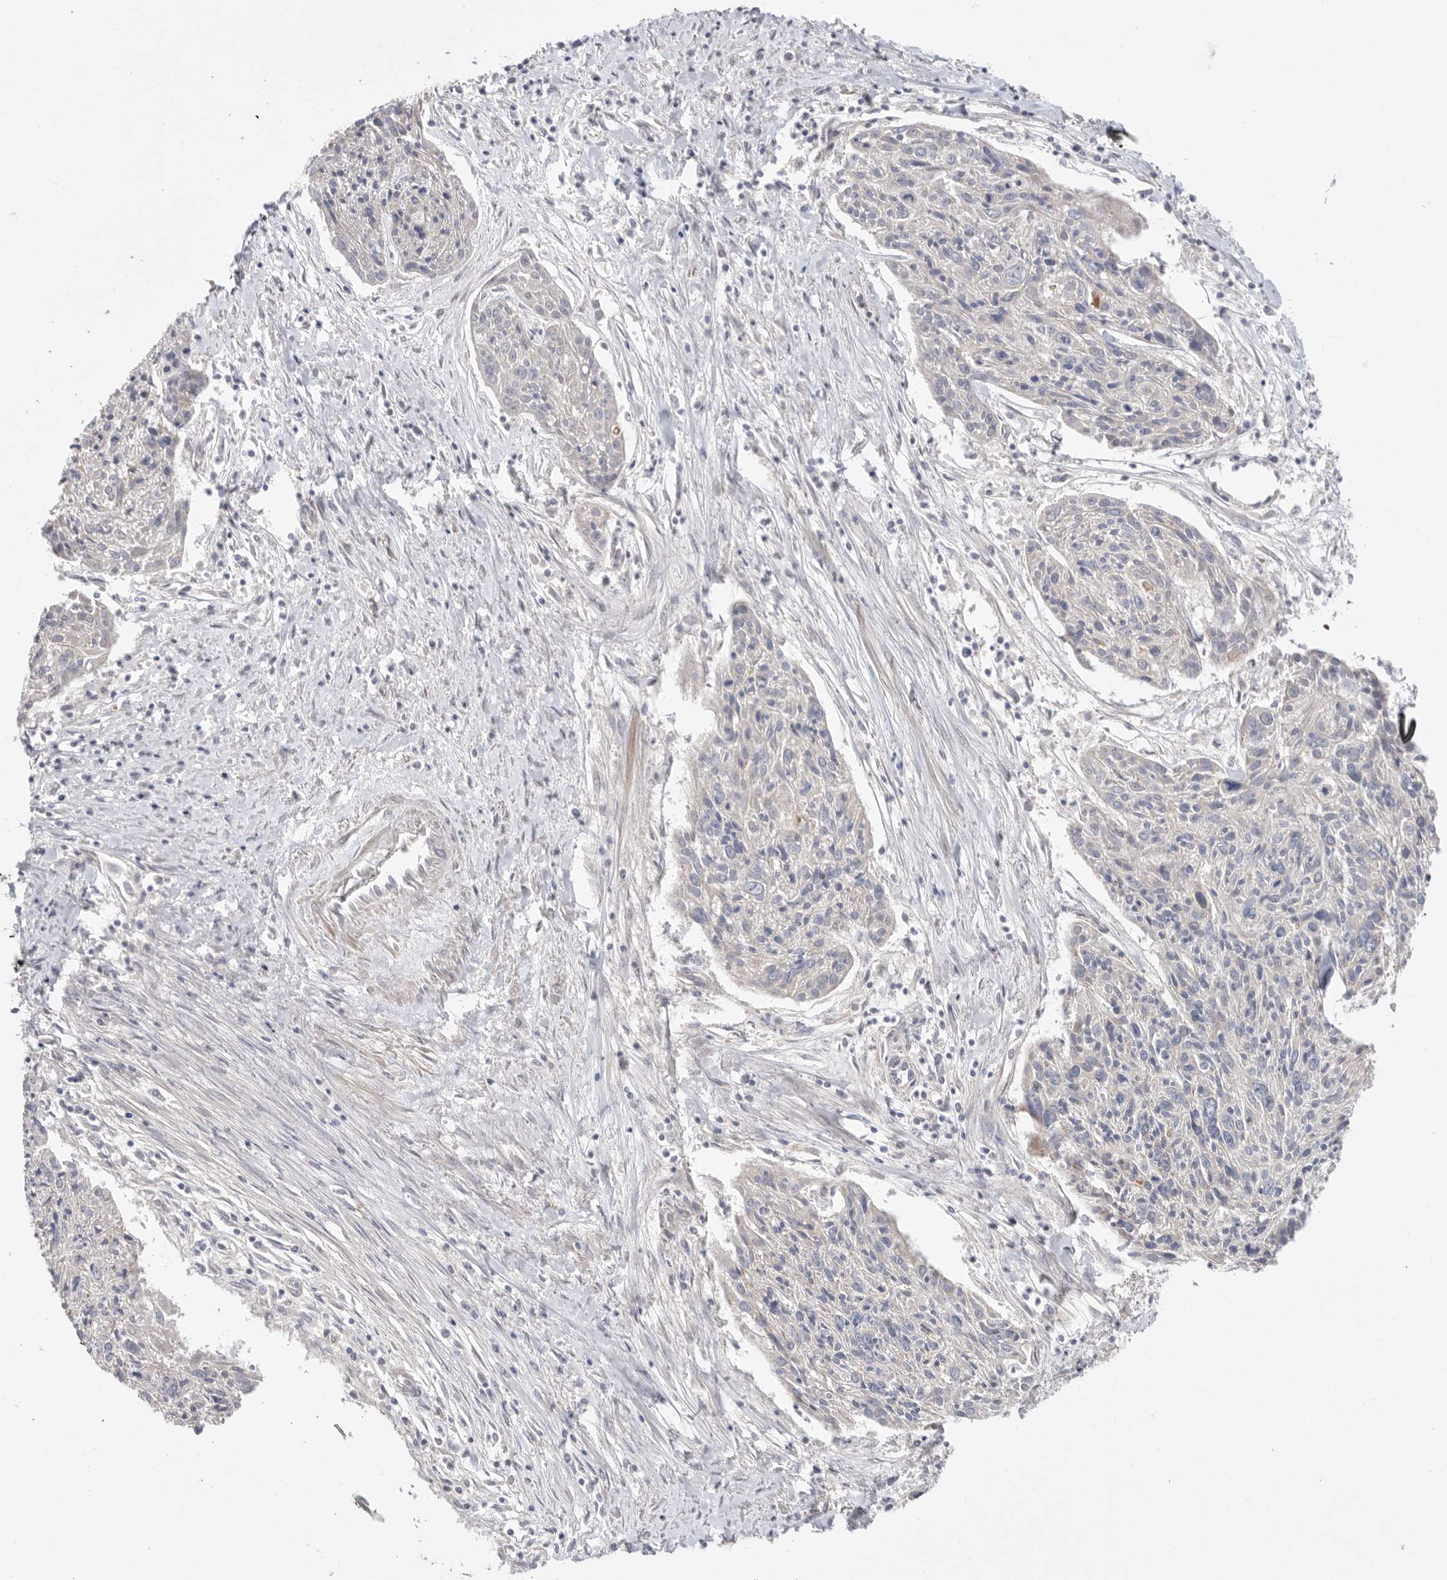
{"staining": {"intensity": "negative", "quantity": "none", "location": "none"}, "tissue": "cervical cancer", "cell_type": "Tumor cells", "image_type": "cancer", "snomed": [{"axis": "morphology", "description": "Squamous cell carcinoma, NOS"}, {"axis": "topography", "description": "Cervix"}], "caption": "A micrograph of cervical squamous cell carcinoma stained for a protein shows no brown staining in tumor cells.", "gene": "MTFR1L", "patient": {"sex": "female", "age": 51}}